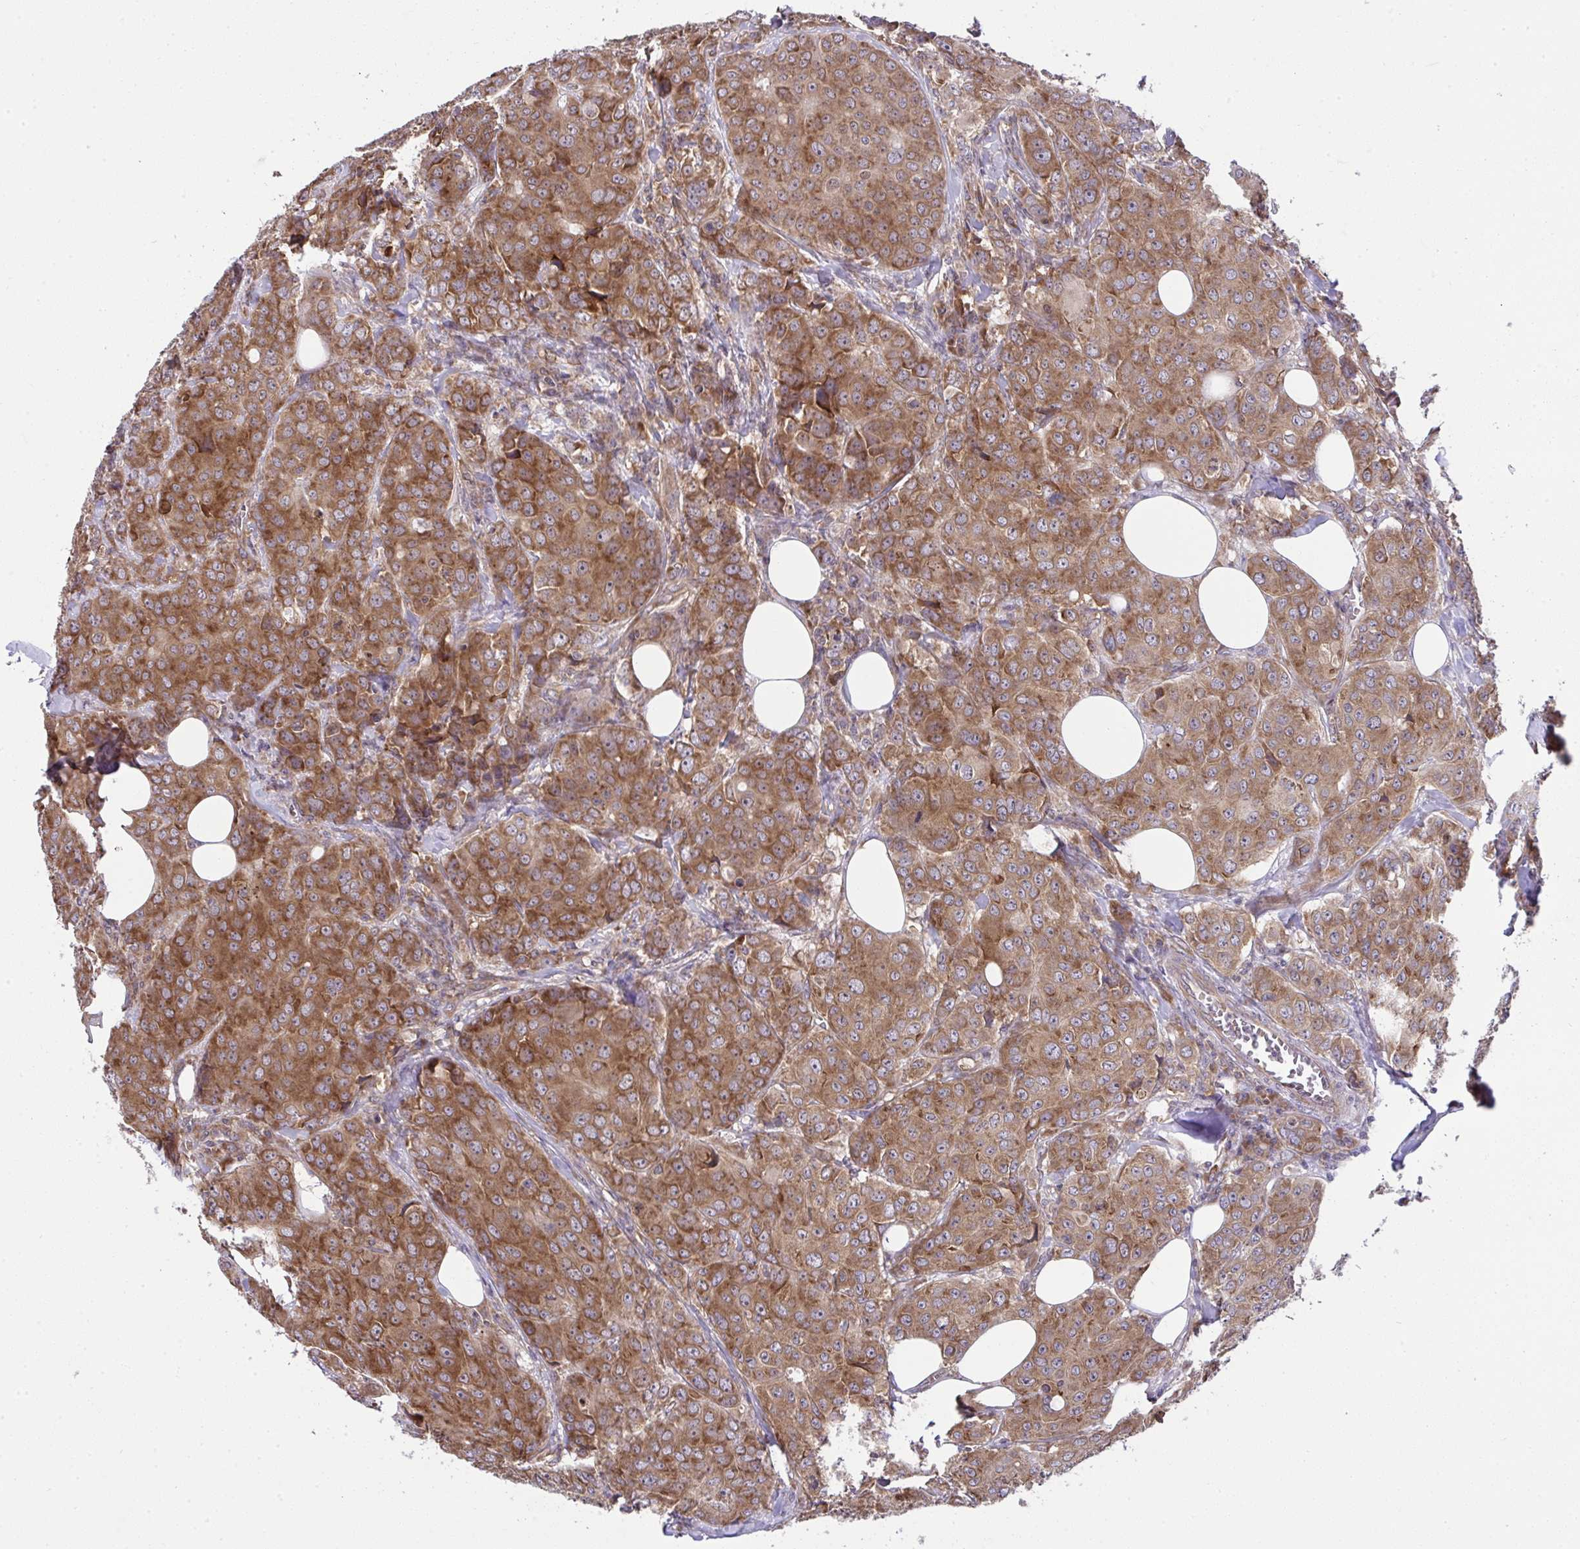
{"staining": {"intensity": "moderate", "quantity": ">75%", "location": "cytoplasmic/membranous"}, "tissue": "breast cancer", "cell_type": "Tumor cells", "image_type": "cancer", "snomed": [{"axis": "morphology", "description": "Duct carcinoma"}, {"axis": "topography", "description": "Breast"}], "caption": "Immunohistochemistry (IHC) staining of breast cancer, which reveals medium levels of moderate cytoplasmic/membranous positivity in about >75% of tumor cells indicating moderate cytoplasmic/membranous protein expression. The staining was performed using DAB (brown) for protein detection and nuclei were counterstained in hematoxylin (blue).", "gene": "RPS7", "patient": {"sex": "female", "age": 43}}